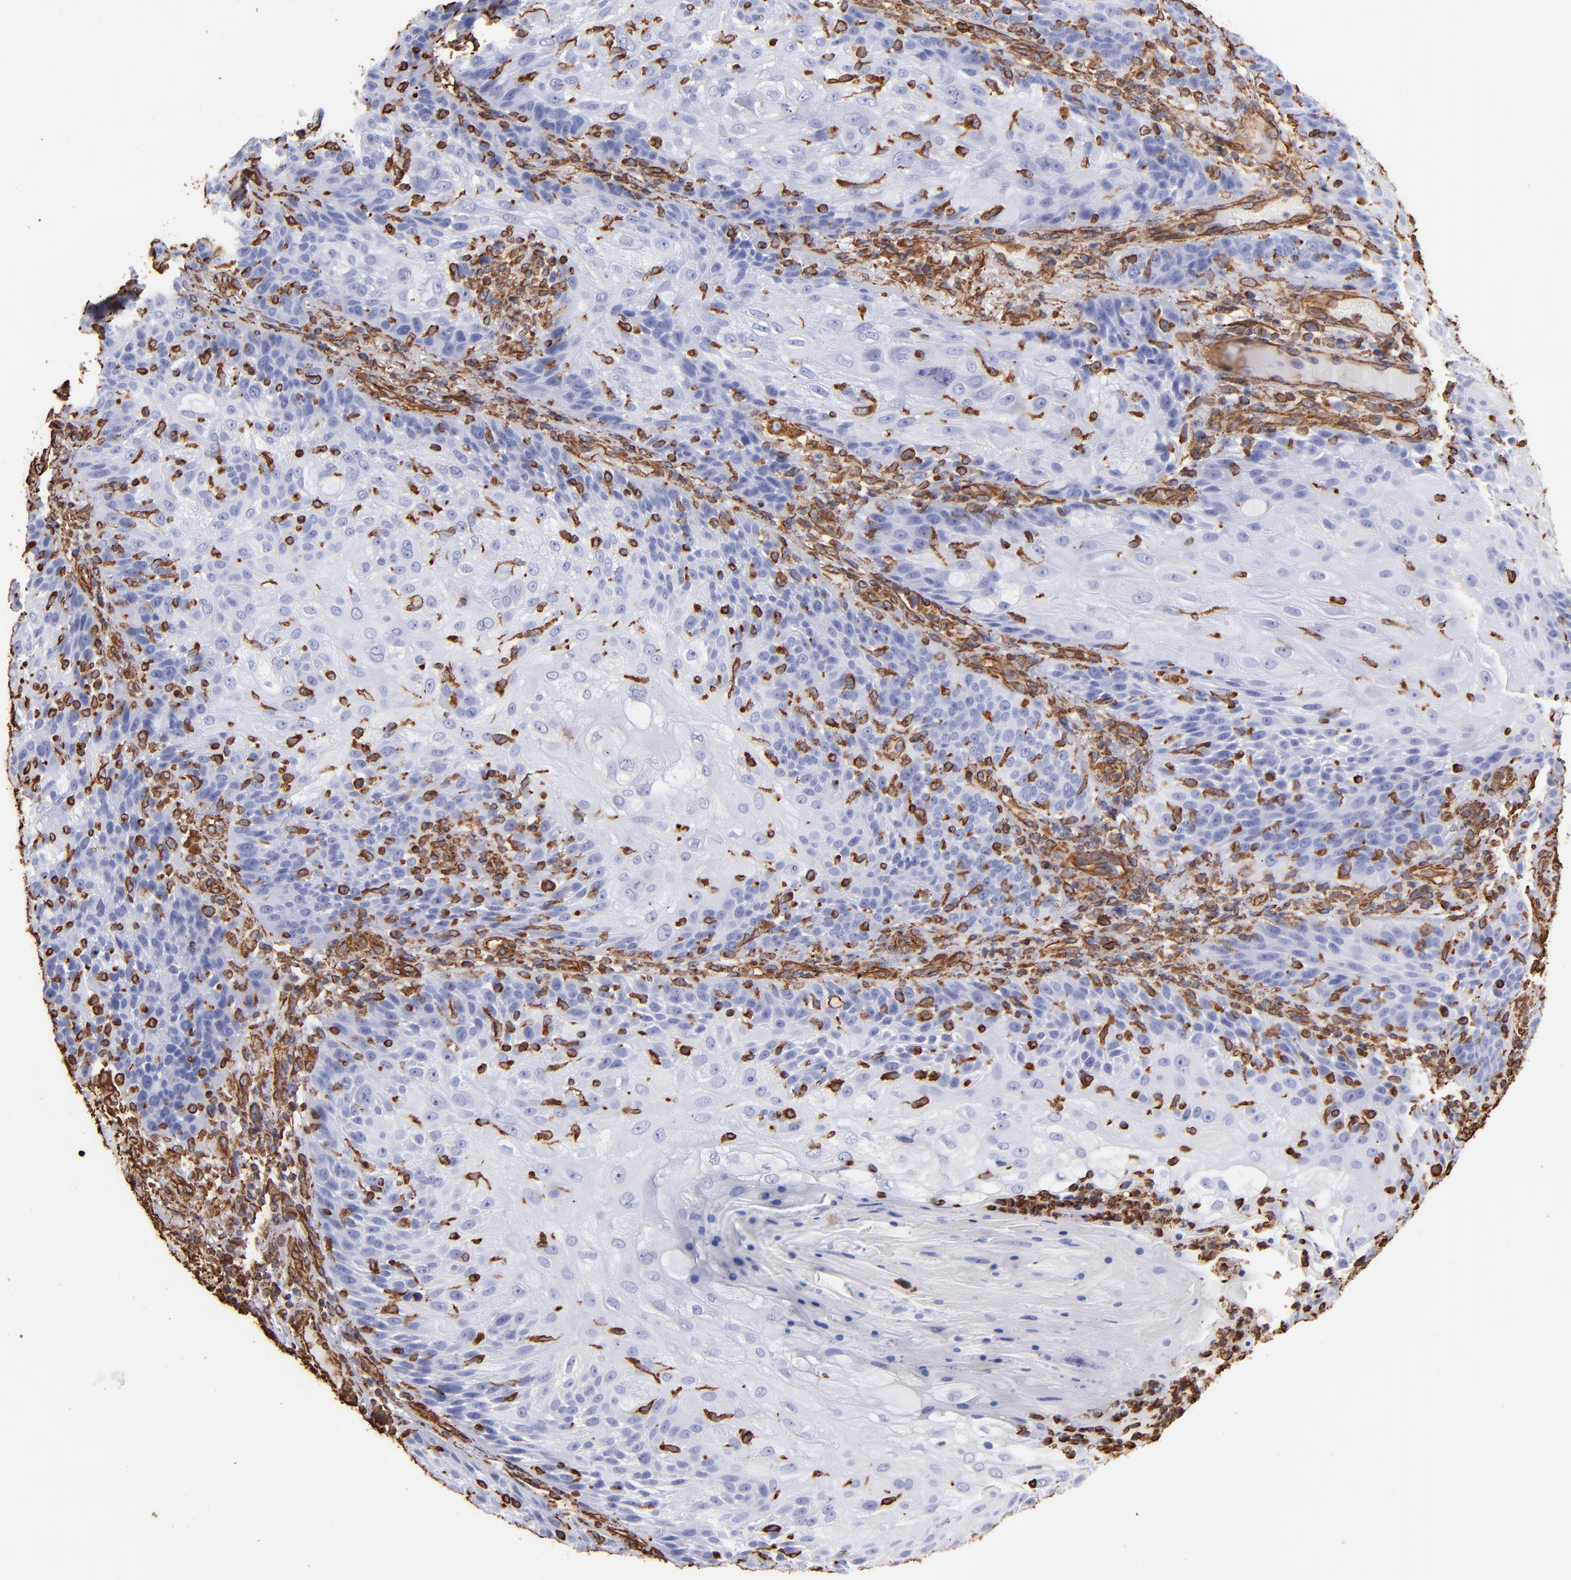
{"staining": {"intensity": "strong", "quantity": "<25%", "location": "cytoplasmic/membranous,nuclear"}, "tissue": "skin cancer", "cell_type": "Tumor cells", "image_type": "cancer", "snomed": [{"axis": "morphology", "description": "Normal tissue, NOS"}, {"axis": "morphology", "description": "Squamous cell carcinoma, NOS"}, {"axis": "topography", "description": "Skin"}], "caption": "A brown stain labels strong cytoplasmic/membranous and nuclear expression of a protein in human skin cancer (squamous cell carcinoma) tumor cells.", "gene": "VIM", "patient": {"sex": "female", "age": 83}}